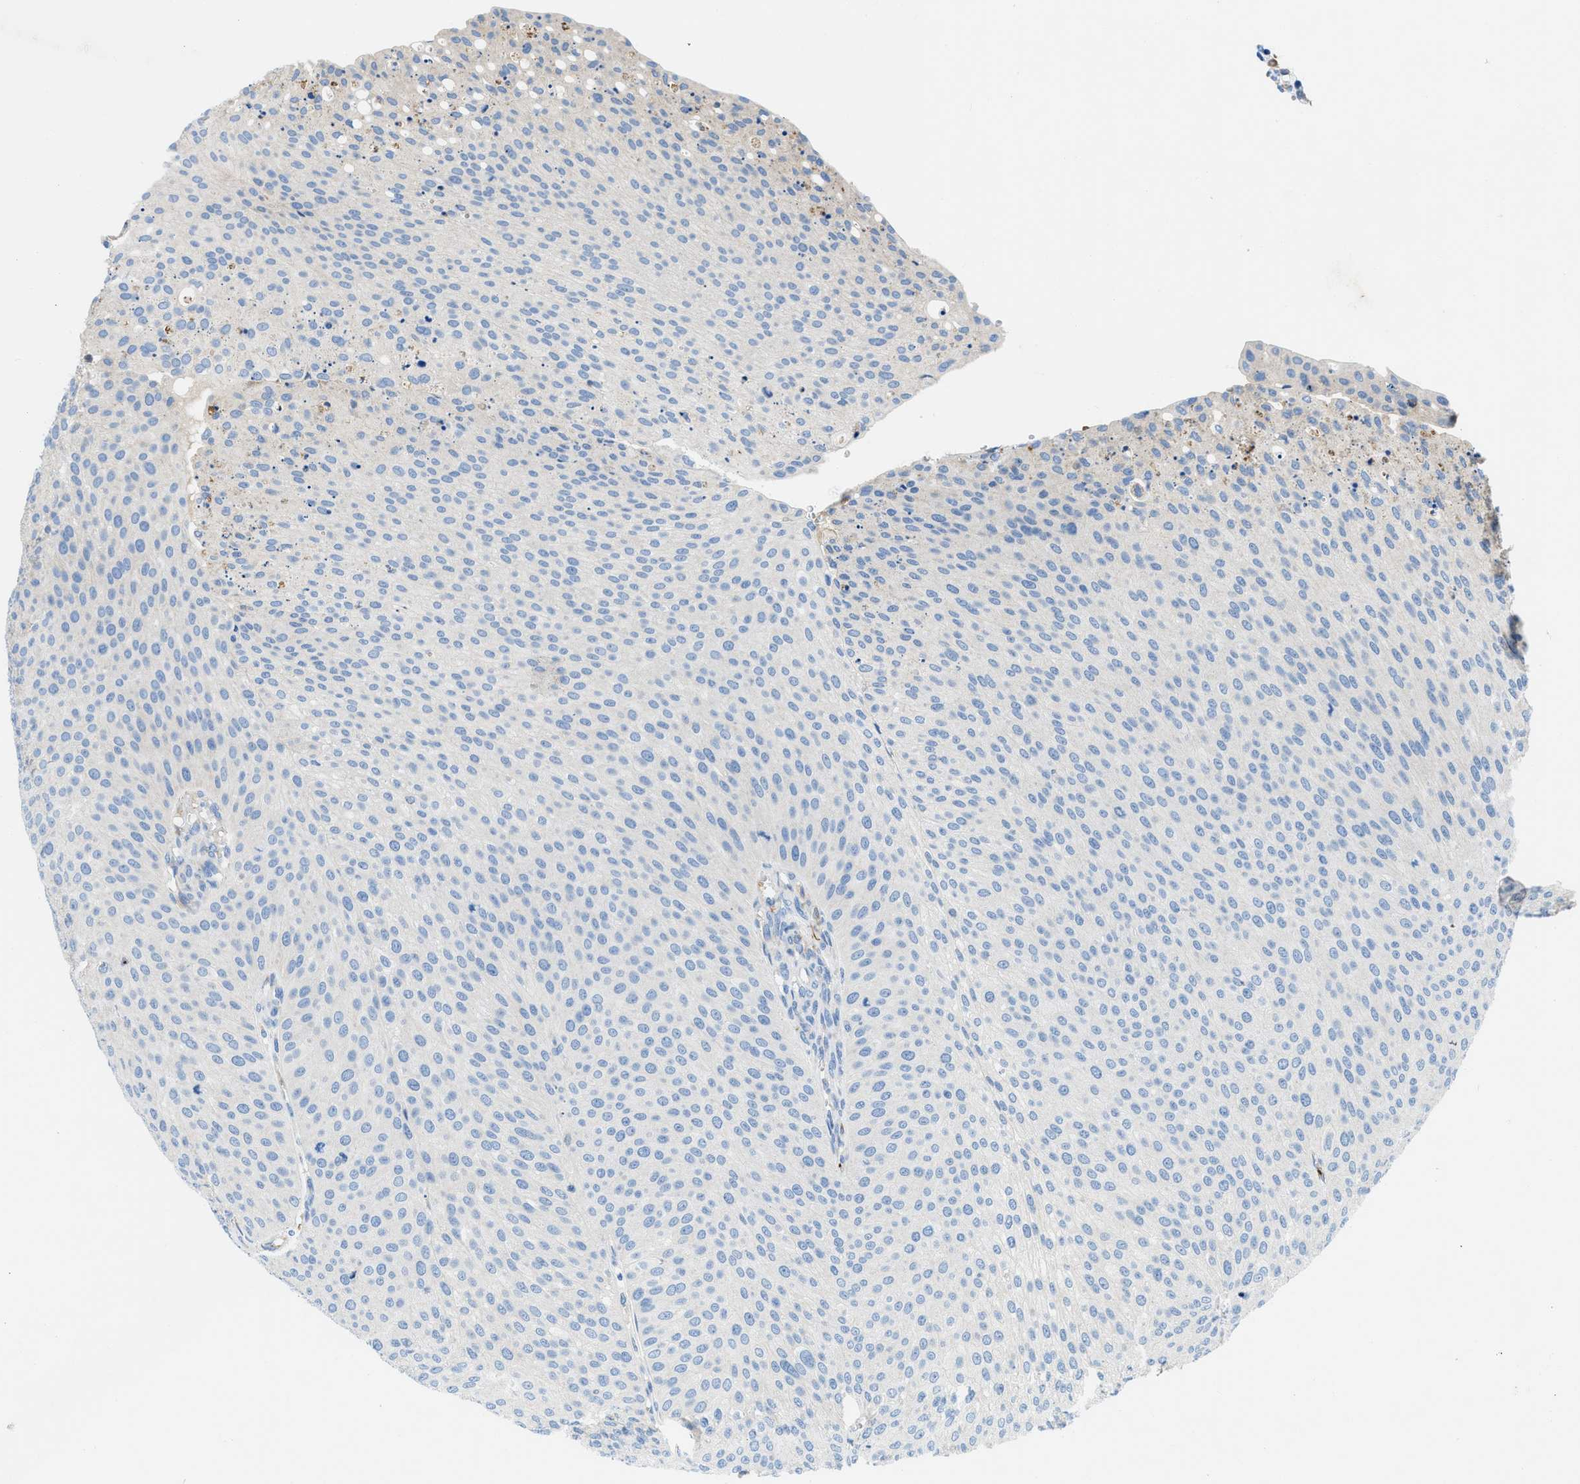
{"staining": {"intensity": "negative", "quantity": "none", "location": "none"}, "tissue": "urothelial cancer", "cell_type": "Tumor cells", "image_type": "cancer", "snomed": [{"axis": "morphology", "description": "Urothelial carcinoma, Low grade"}, {"axis": "topography", "description": "Smooth muscle"}, {"axis": "topography", "description": "Urinary bladder"}], "caption": "High magnification brightfield microscopy of urothelial carcinoma (low-grade) stained with DAB (brown) and counterstained with hematoxylin (blue): tumor cells show no significant positivity. Nuclei are stained in blue.", "gene": "ZNF831", "patient": {"sex": "male", "age": 60}}